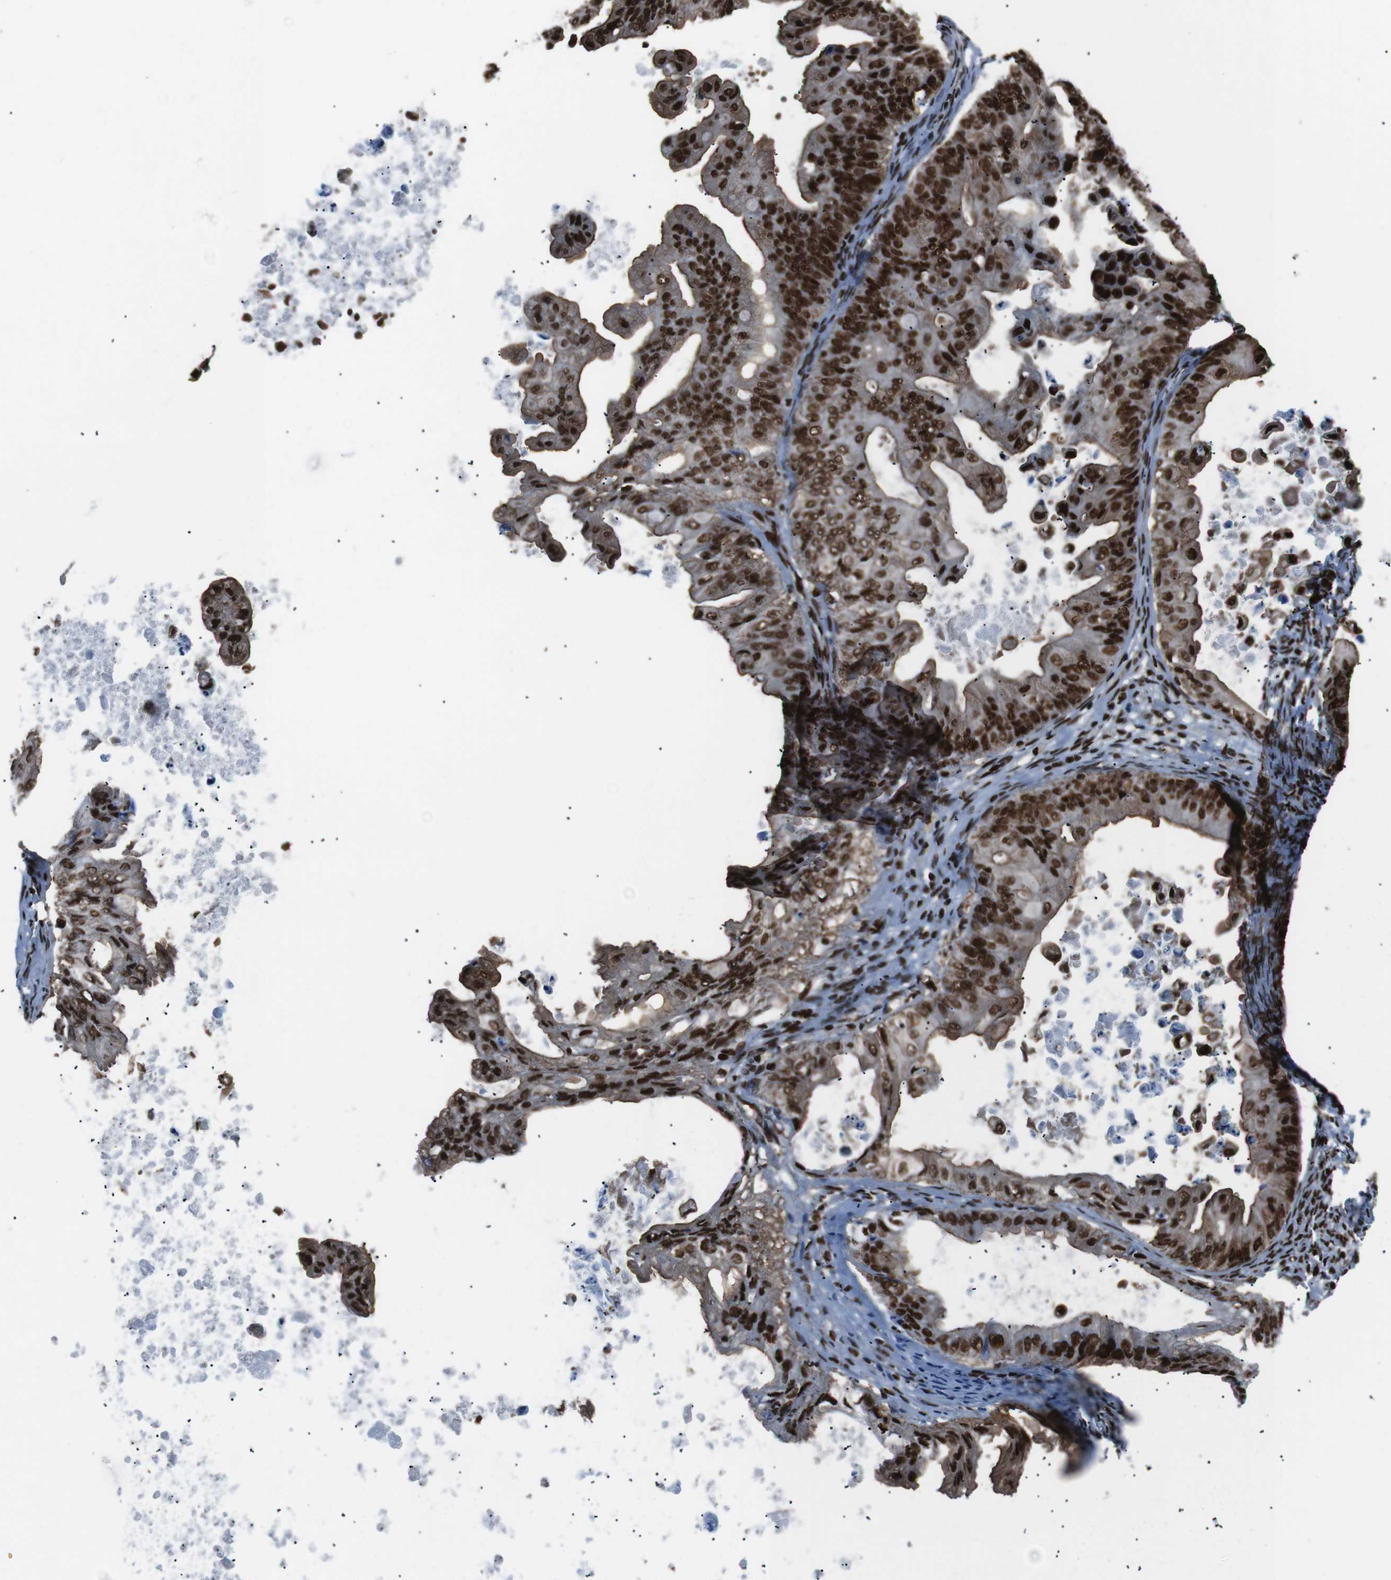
{"staining": {"intensity": "strong", "quantity": ">75%", "location": "cytoplasmic/membranous,nuclear"}, "tissue": "ovarian cancer", "cell_type": "Tumor cells", "image_type": "cancer", "snomed": [{"axis": "morphology", "description": "Cystadenocarcinoma, mucinous, NOS"}, {"axis": "topography", "description": "Ovary"}], "caption": "A high amount of strong cytoplasmic/membranous and nuclear positivity is present in about >75% of tumor cells in ovarian mucinous cystadenocarcinoma tissue. (DAB (3,3'-diaminobenzidine) = brown stain, brightfield microscopy at high magnification).", "gene": "HNRNPU", "patient": {"sex": "female", "age": 37}}